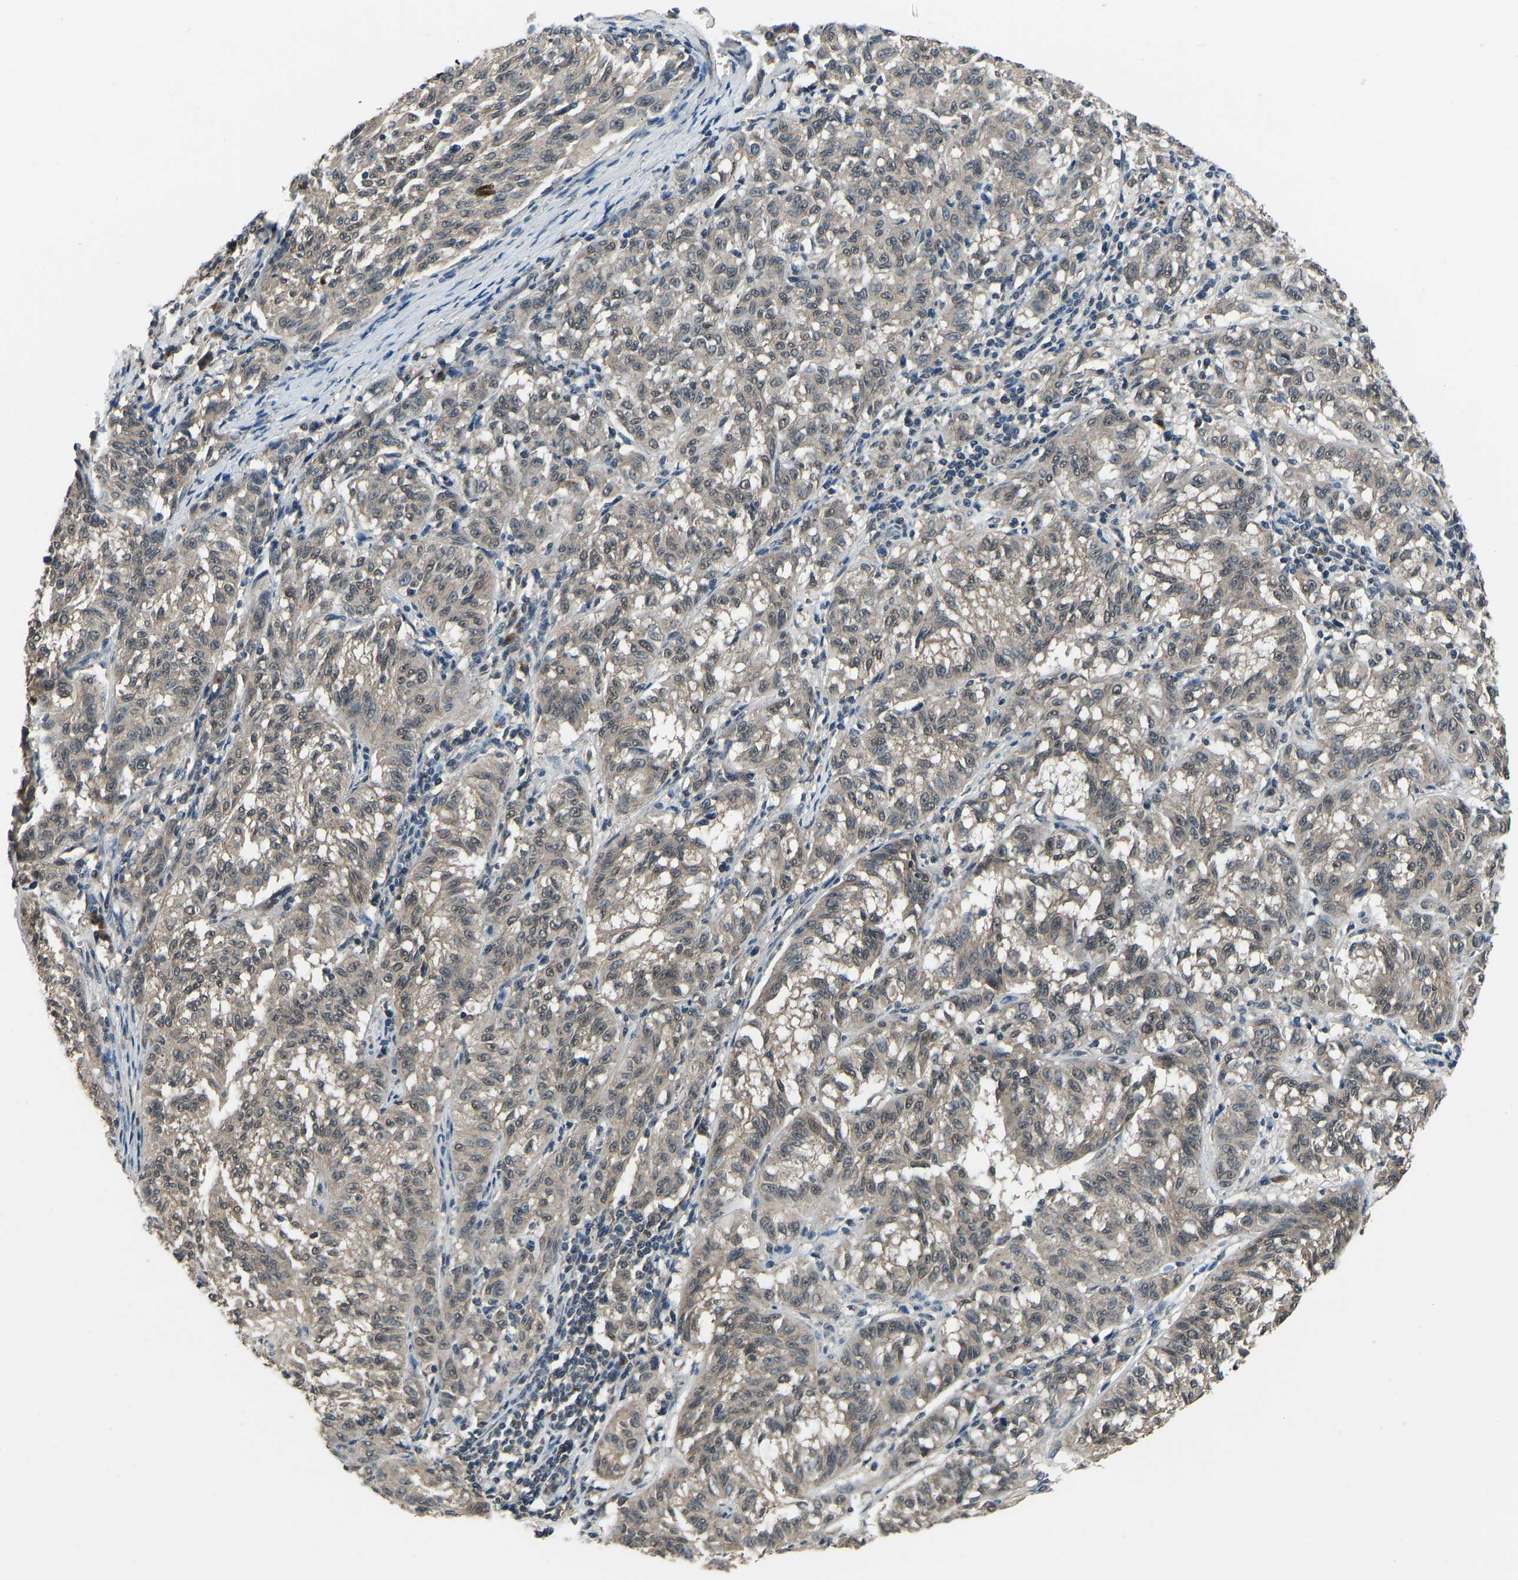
{"staining": {"intensity": "weak", "quantity": ">75%", "location": "cytoplasmic/membranous"}, "tissue": "melanoma", "cell_type": "Tumor cells", "image_type": "cancer", "snomed": [{"axis": "morphology", "description": "Malignant melanoma, NOS"}, {"axis": "topography", "description": "Skin"}], "caption": "Immunohistochemistry (IHC) photomicrograph of human melanoma stained for a protein (brown), which exhibits low levels of weak cytoplasmic/membranous expression in about >75% of tumor cells.", "gene": "TOX4", "patient": {"sex": "female", "age": 72}}